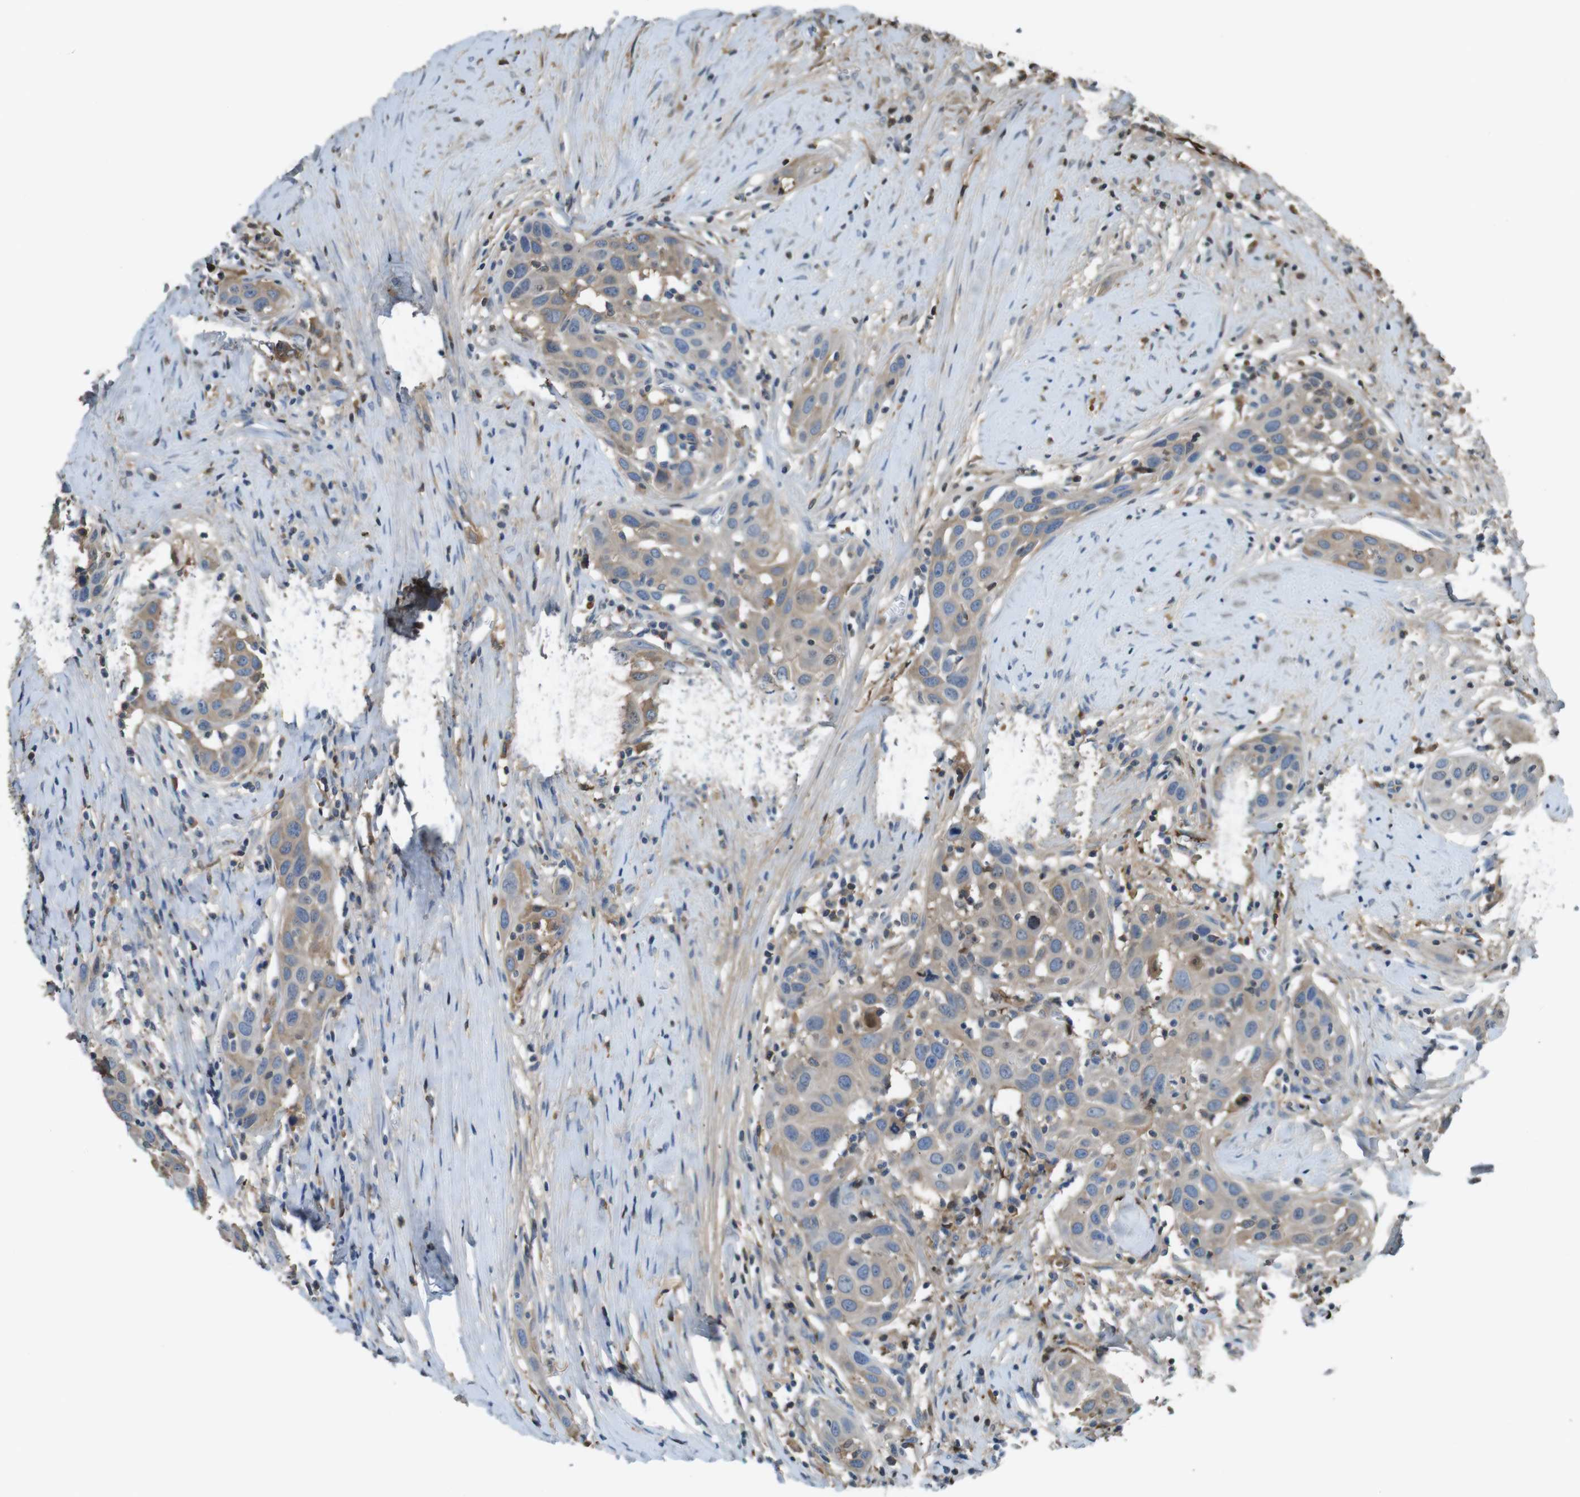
{"staining": {"intensity": "weak", "quantity": "25%-75%", "location": "cytoplasmic/membranous"}, "tissue": "head and neck cancer", "cell_type": "Tumor cells", "image_type": "cancer", "snomed": [{"axis": "morphology", "description": "Squamous cell carcinoma, NOS"}, {"axis": "topography", "description": "Oral tissue"}, {"axis": "topography", "description": "Head-Neck"}], "caption": "IHC micrograph of neoplastic tissue: head and neck cancer (squamous cell carcinoma) stained using immunohistochemistry (IHC) demonstrates low levels of weak protein expression localized specifically in the cytoplasmic/membranous of tumor cells, appearing as a cytoplasmic/membranous brown color.", "gene": "LTBP4", "patient": {"sex": "female", "age": 50}}